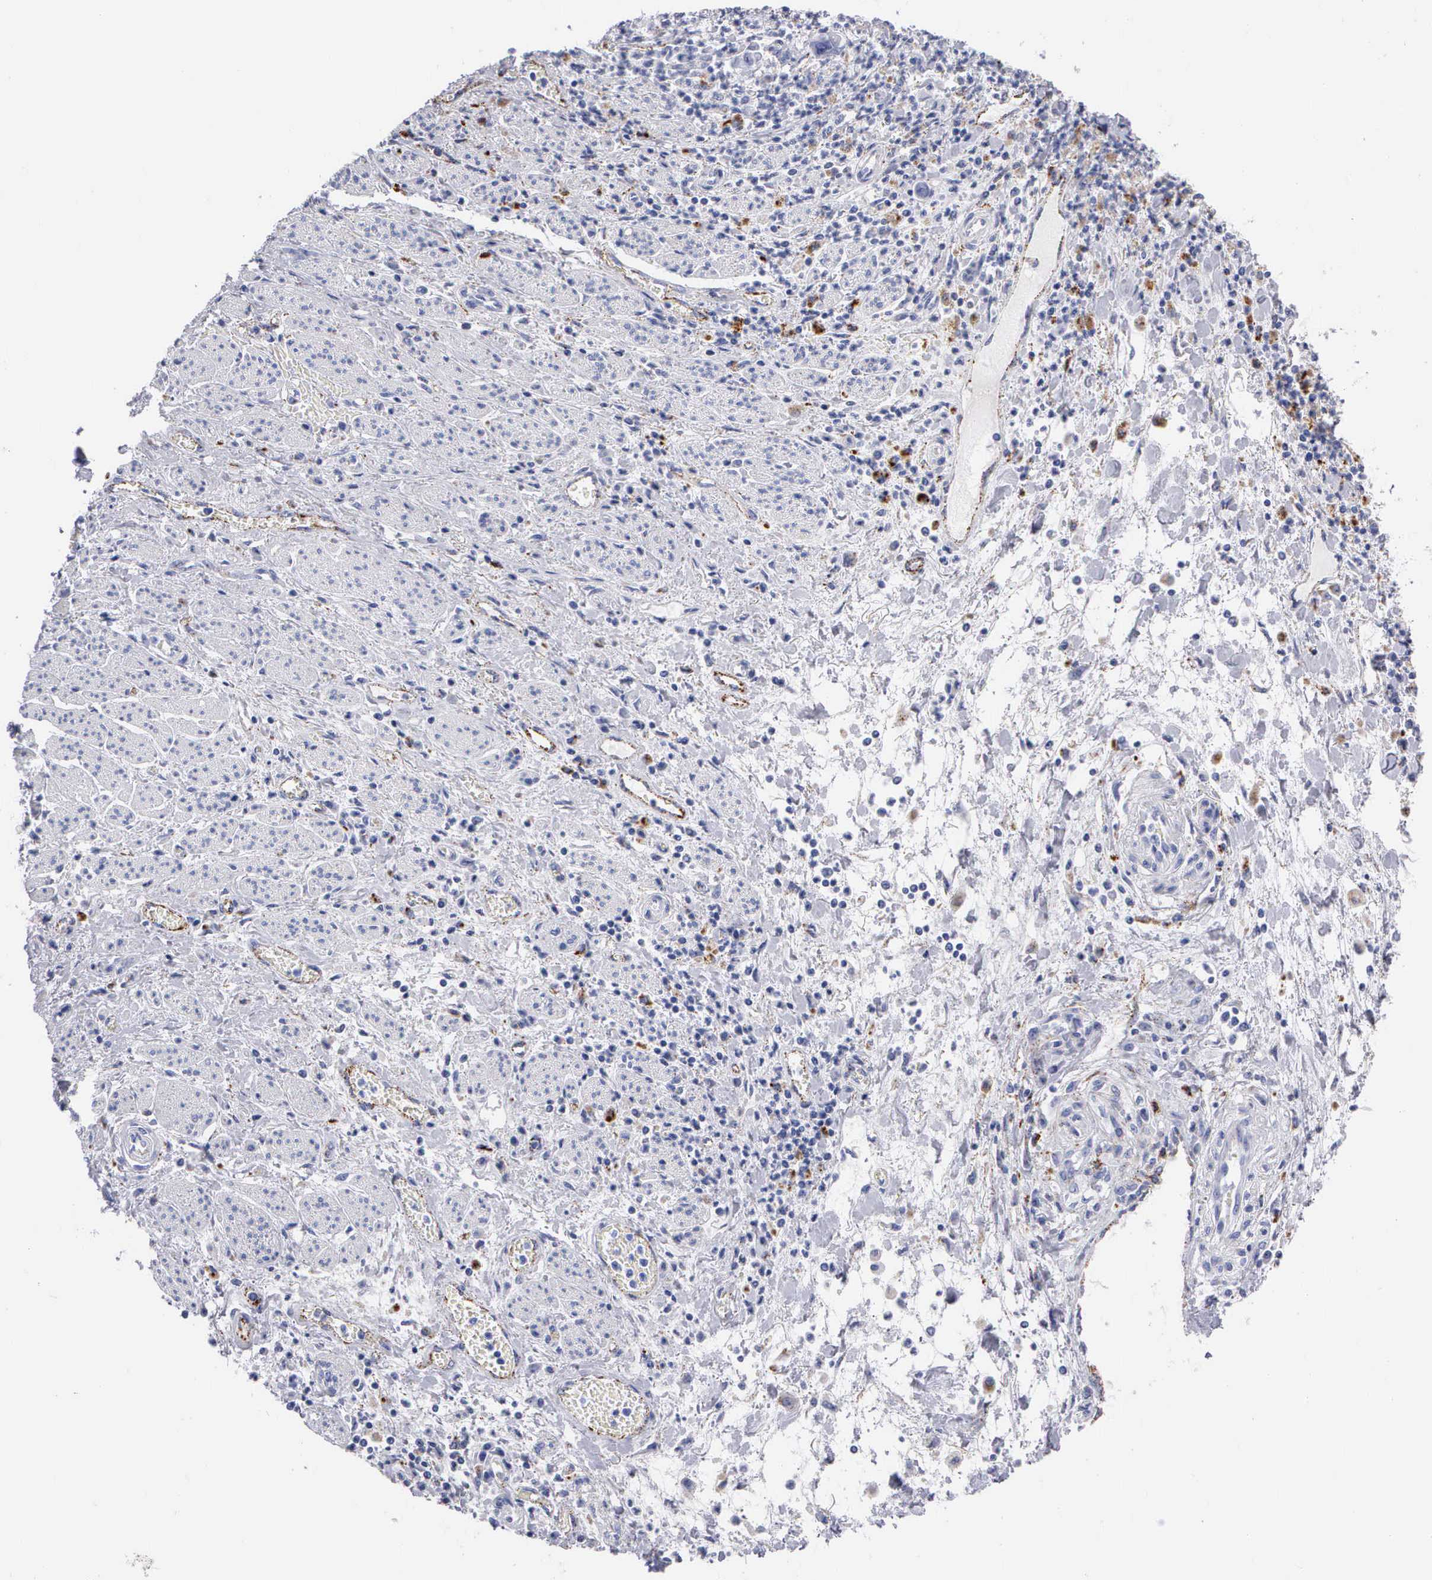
{"staining": {"intensity": "negative", "quantity": "none", "location": "none"}, "tissue": "stomach cancer", "cell_type": "Tumor cells", "image_type": "cancer", "snomed": [{"axis": "morphology", "description": "Adenocarcinoma, NOS"}, {"axis": "topography", "description": "Stomach"}], "caption": "Stomach cancer stained for a protein using IHC demonstrates no expression tumor cells.", "gene": "CTSL", "patient": {"sex": "female", "age": 76}}